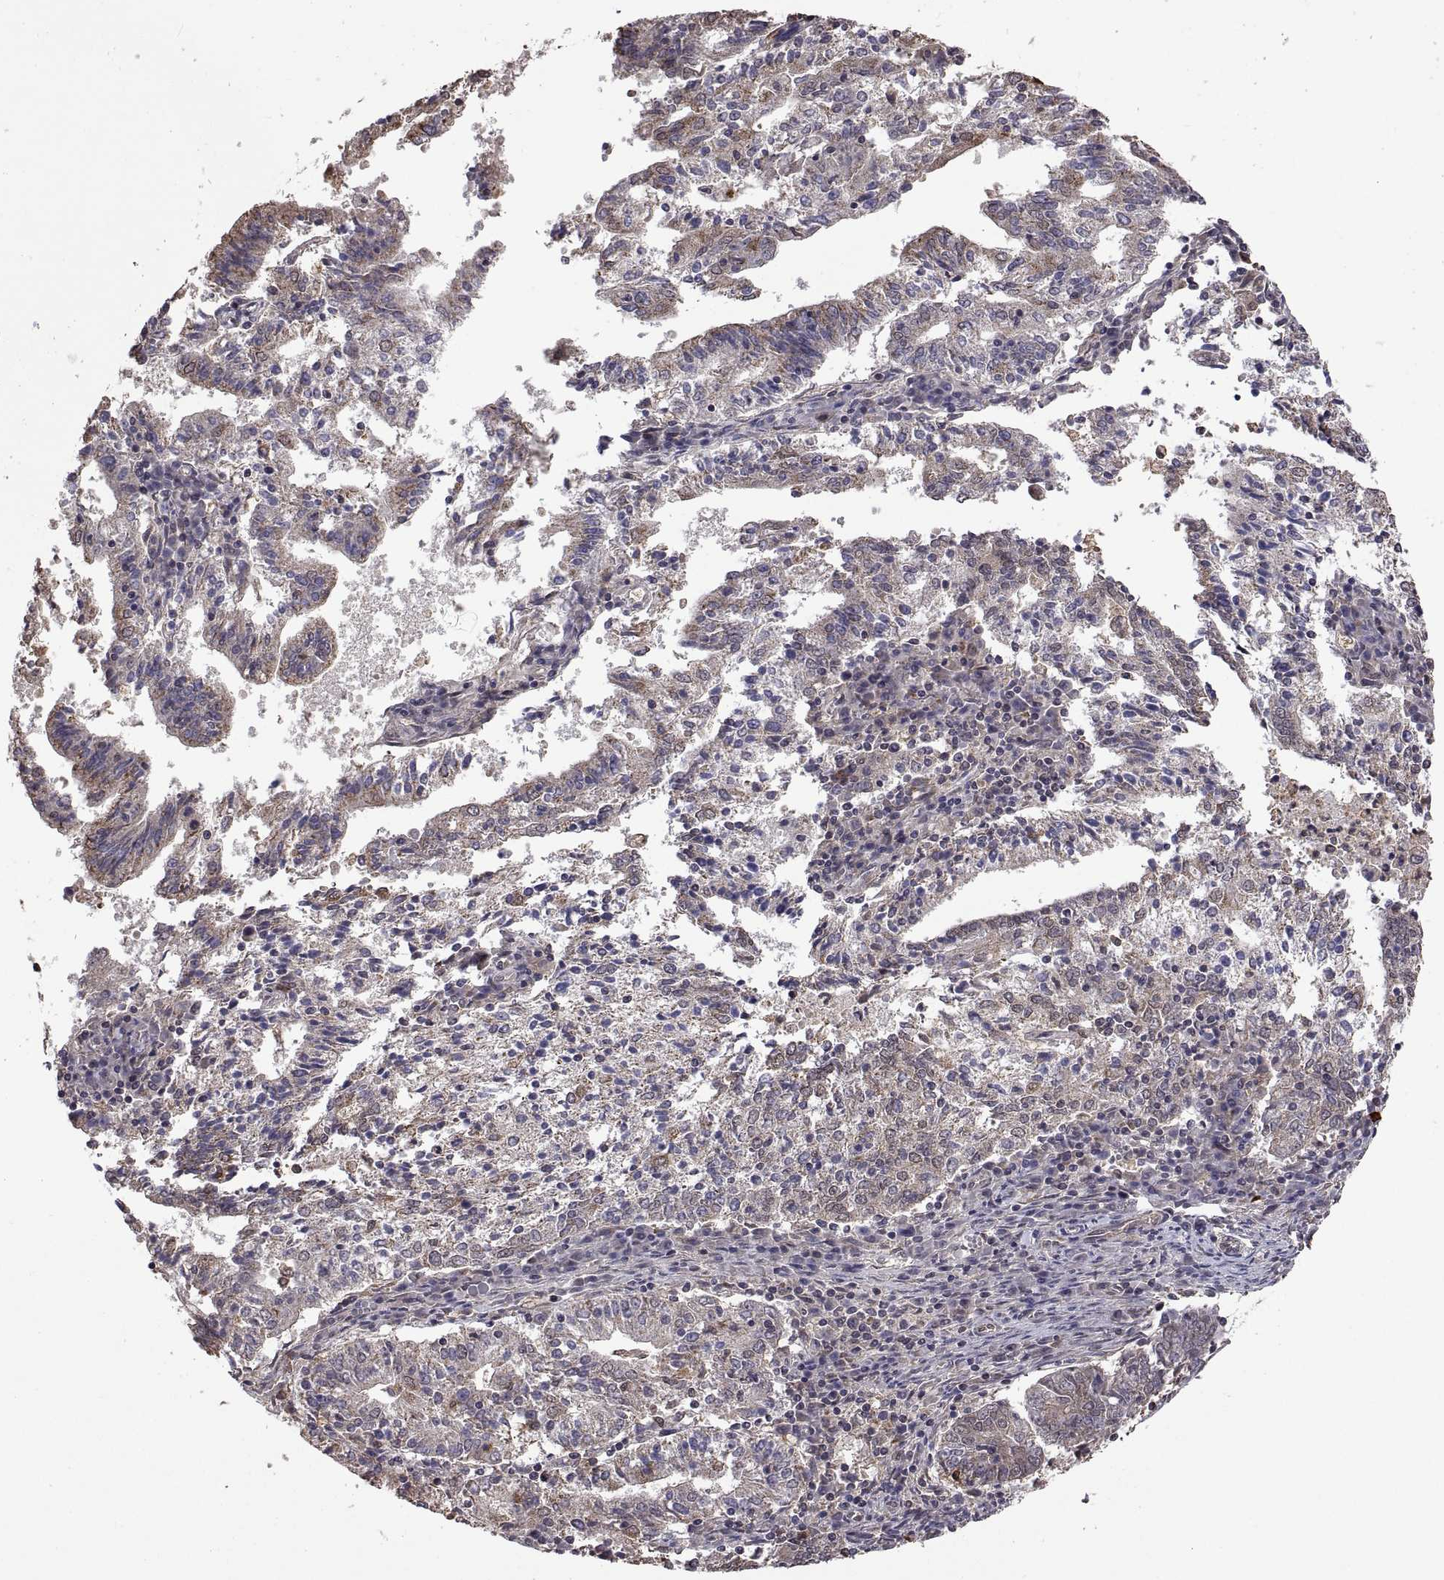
{"staining": {"intensity": "weak", "quantity": "25%-75%", "location": "cytoplasmic/membranous"}, "tissue": "endometrial cancer", "cell_type": "Tumor cells", "image_type": "cancer", "snomed": [{"axis": "morphology", "description": "Adenocarcinoma, NOS"}, {"axis": "topography", "description": "Endometrium"}], "caption": "Brown immunohistochemical staining in human endometrial cancer reveals weak cytoplasmic/membranous positivity in about 25%-75% of tumor cells.", "gene": "ZNRF2", "patient": {"sex": "female", "age": 82}}